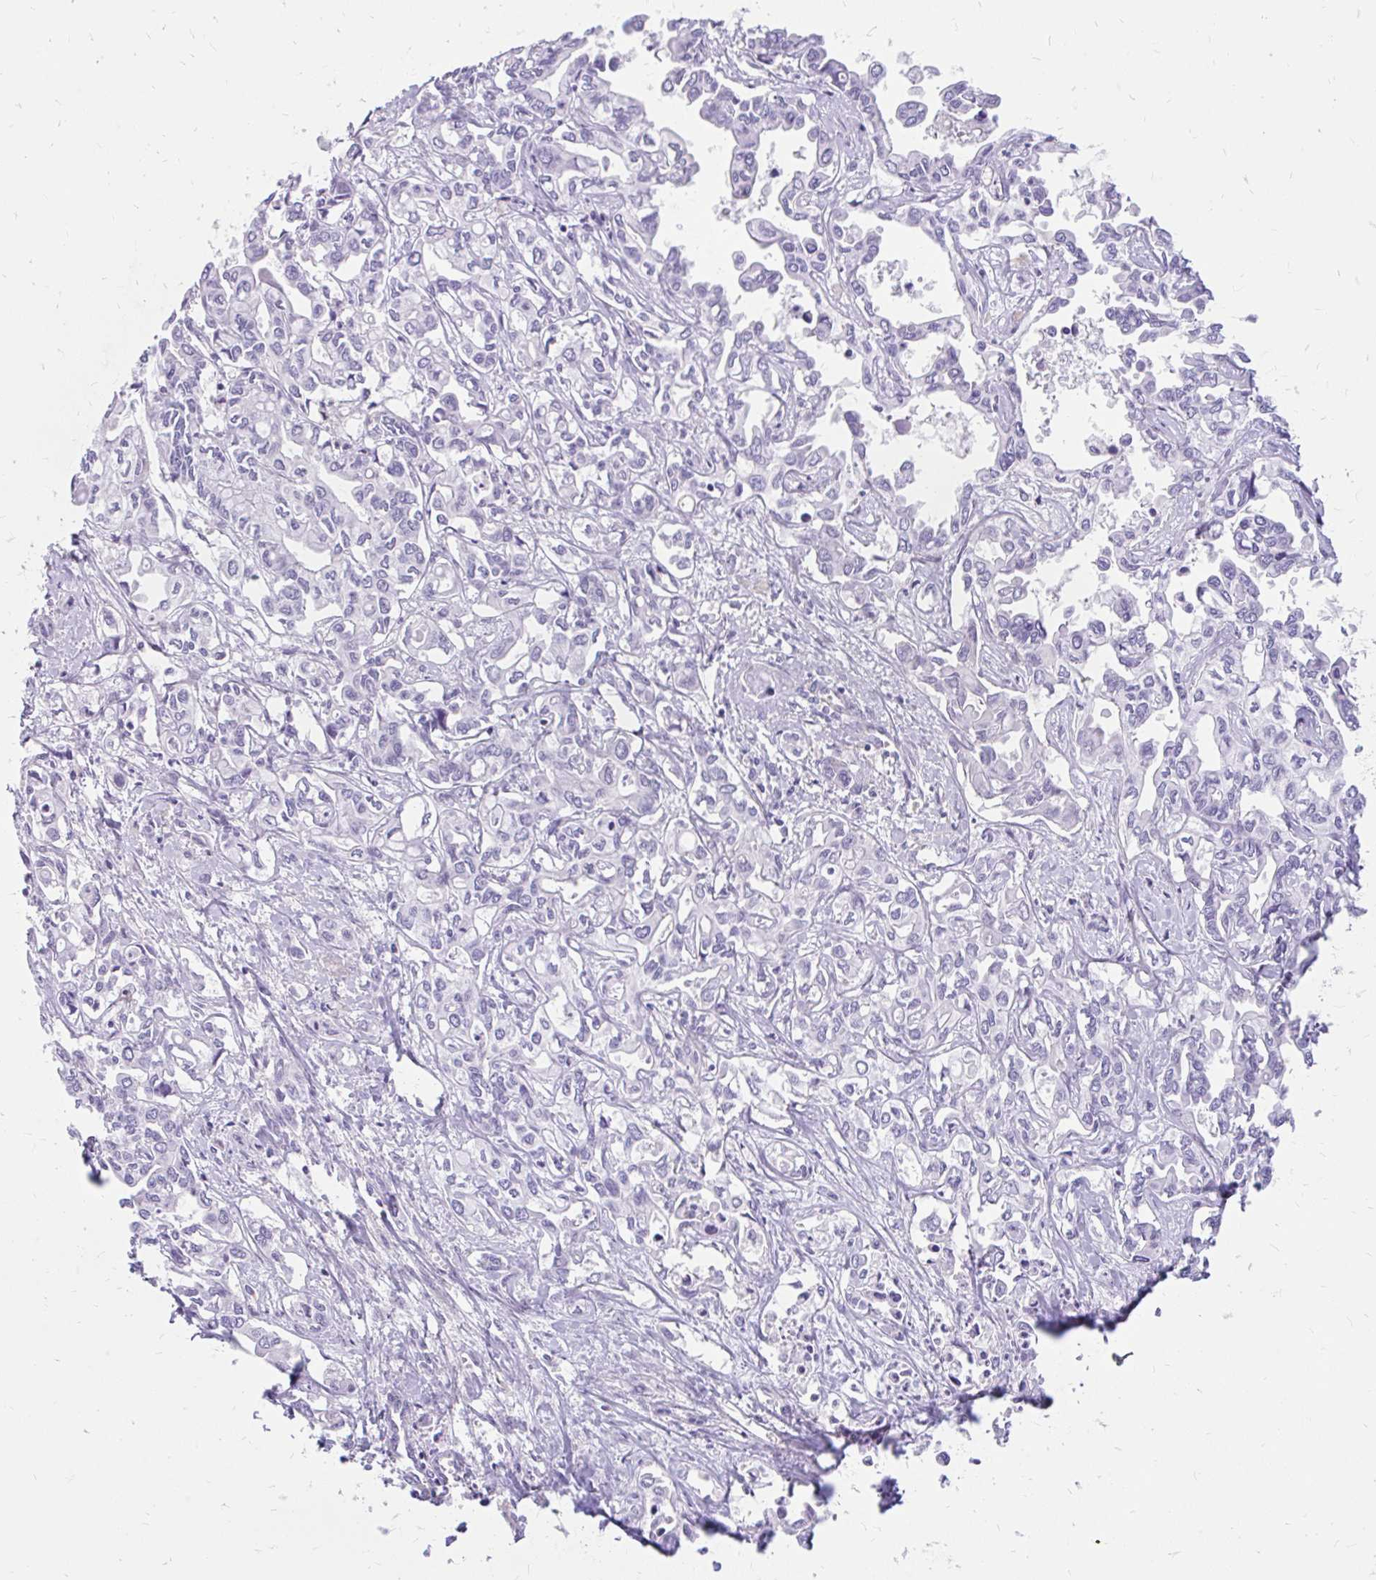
{"staining": {"intensity": "negative", "quantity": "none", "location": "none"}, "tissue": "liver cancer", "cell_type": "Tumor cells", "image_type": "cancer", "snomed": [{"axis": "morphology", "description": "Cholangiocarcinoma"}, {"axis": "topography", "description": "Liver"}], "caption": "IHC of cholangiocarcinoma (liver) demonstrates no staining in tumor cells.", "gene": "FAM83C", "patient": {"sex": "female", "age": 64}}